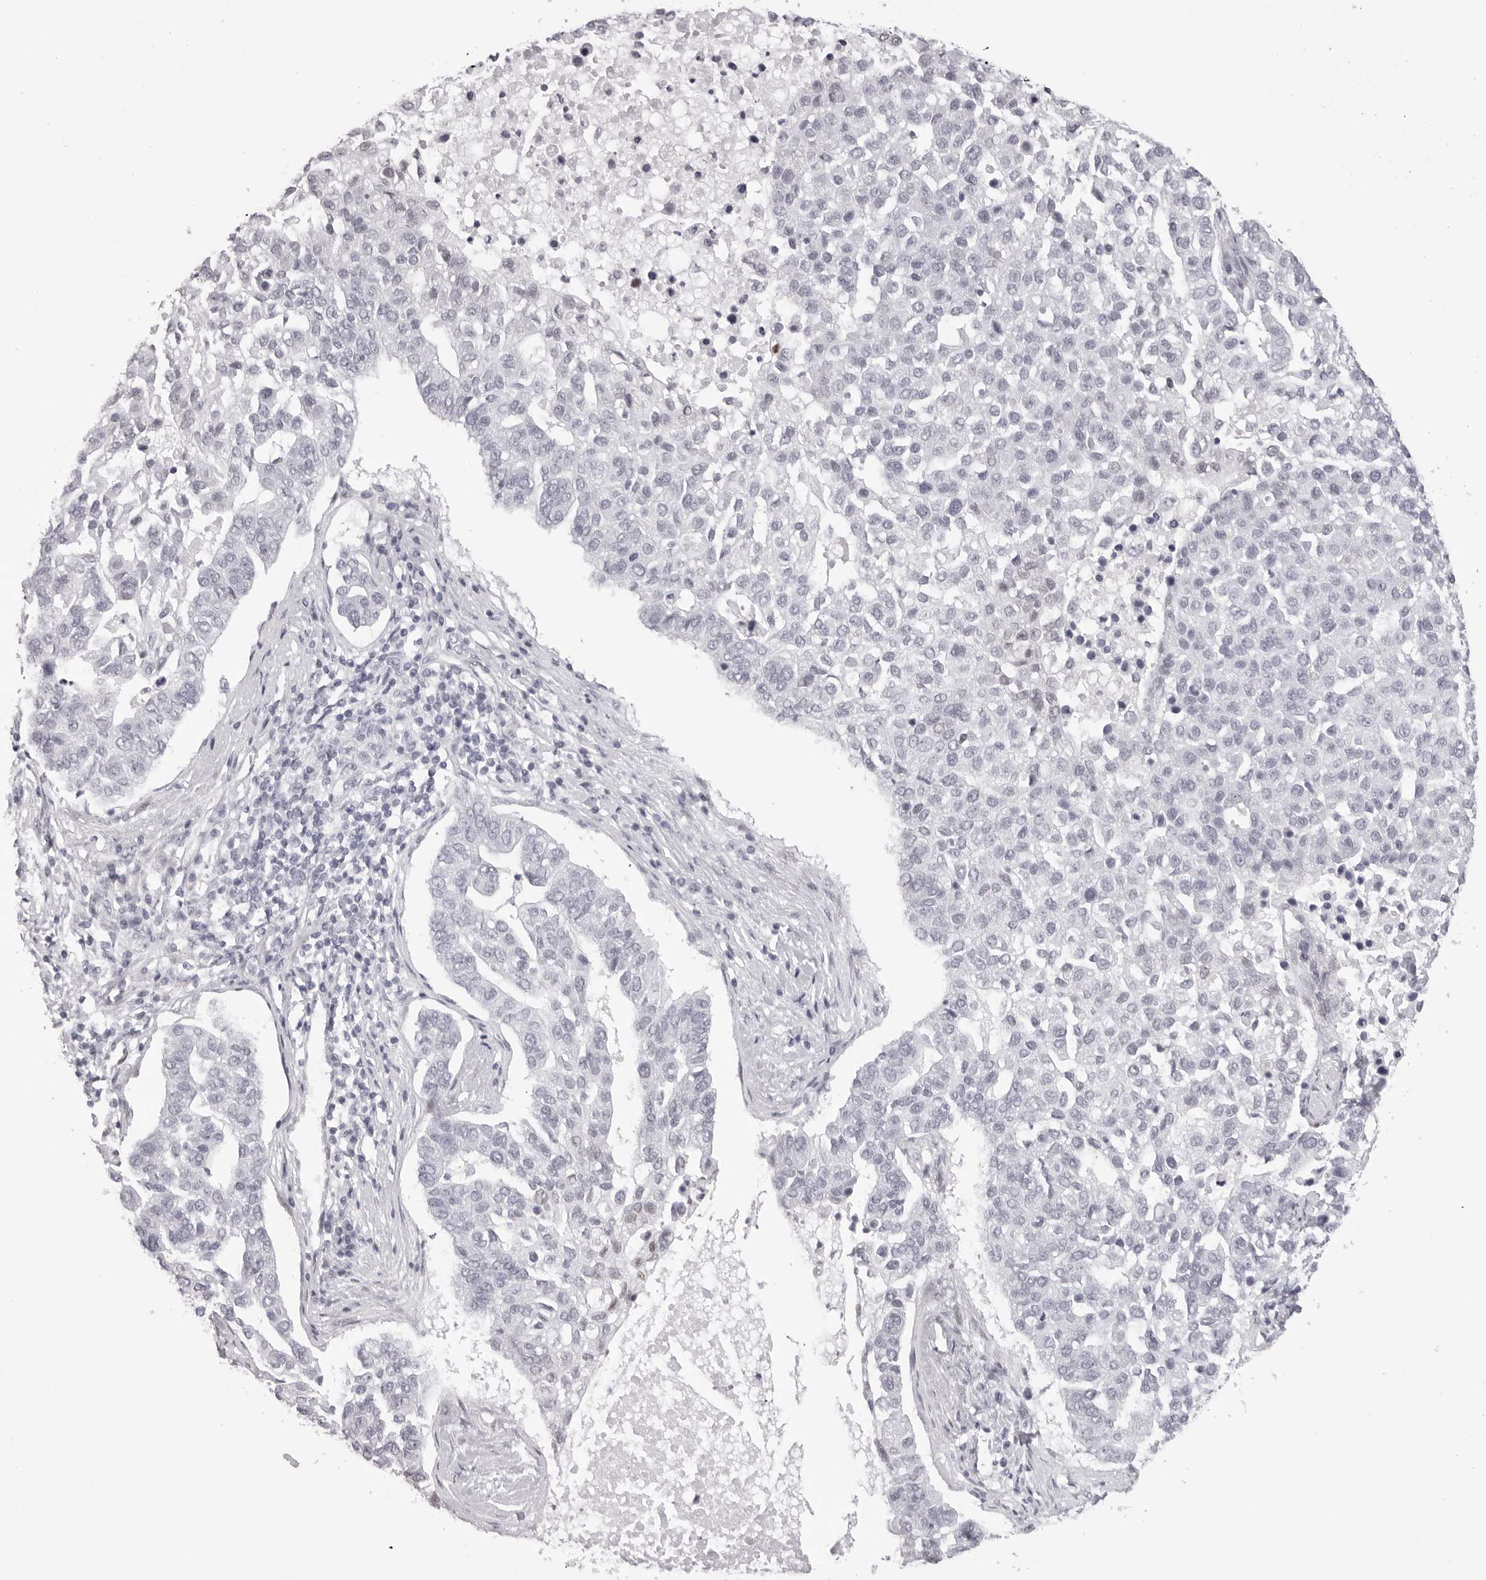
{"staining": {"intensity": "negative", "quantity": "none", "location": "none"}, "tissue": "pancreatic cancer", "cell_type": "Tumor cells", "image_type": "cancer", "snomed": [{"axis": "morphology", "description": "Adenocarcinoma, NOS"}, {"axis": "topography", "description": "Pancreas"}], "caption": "Pancreatic adenocarcinoma stained for a protein using immunohistochemistry demonstrates no positivity tumor cells.", "gene": "MAFK", "patient": {"sex": "female", "age": 61}}